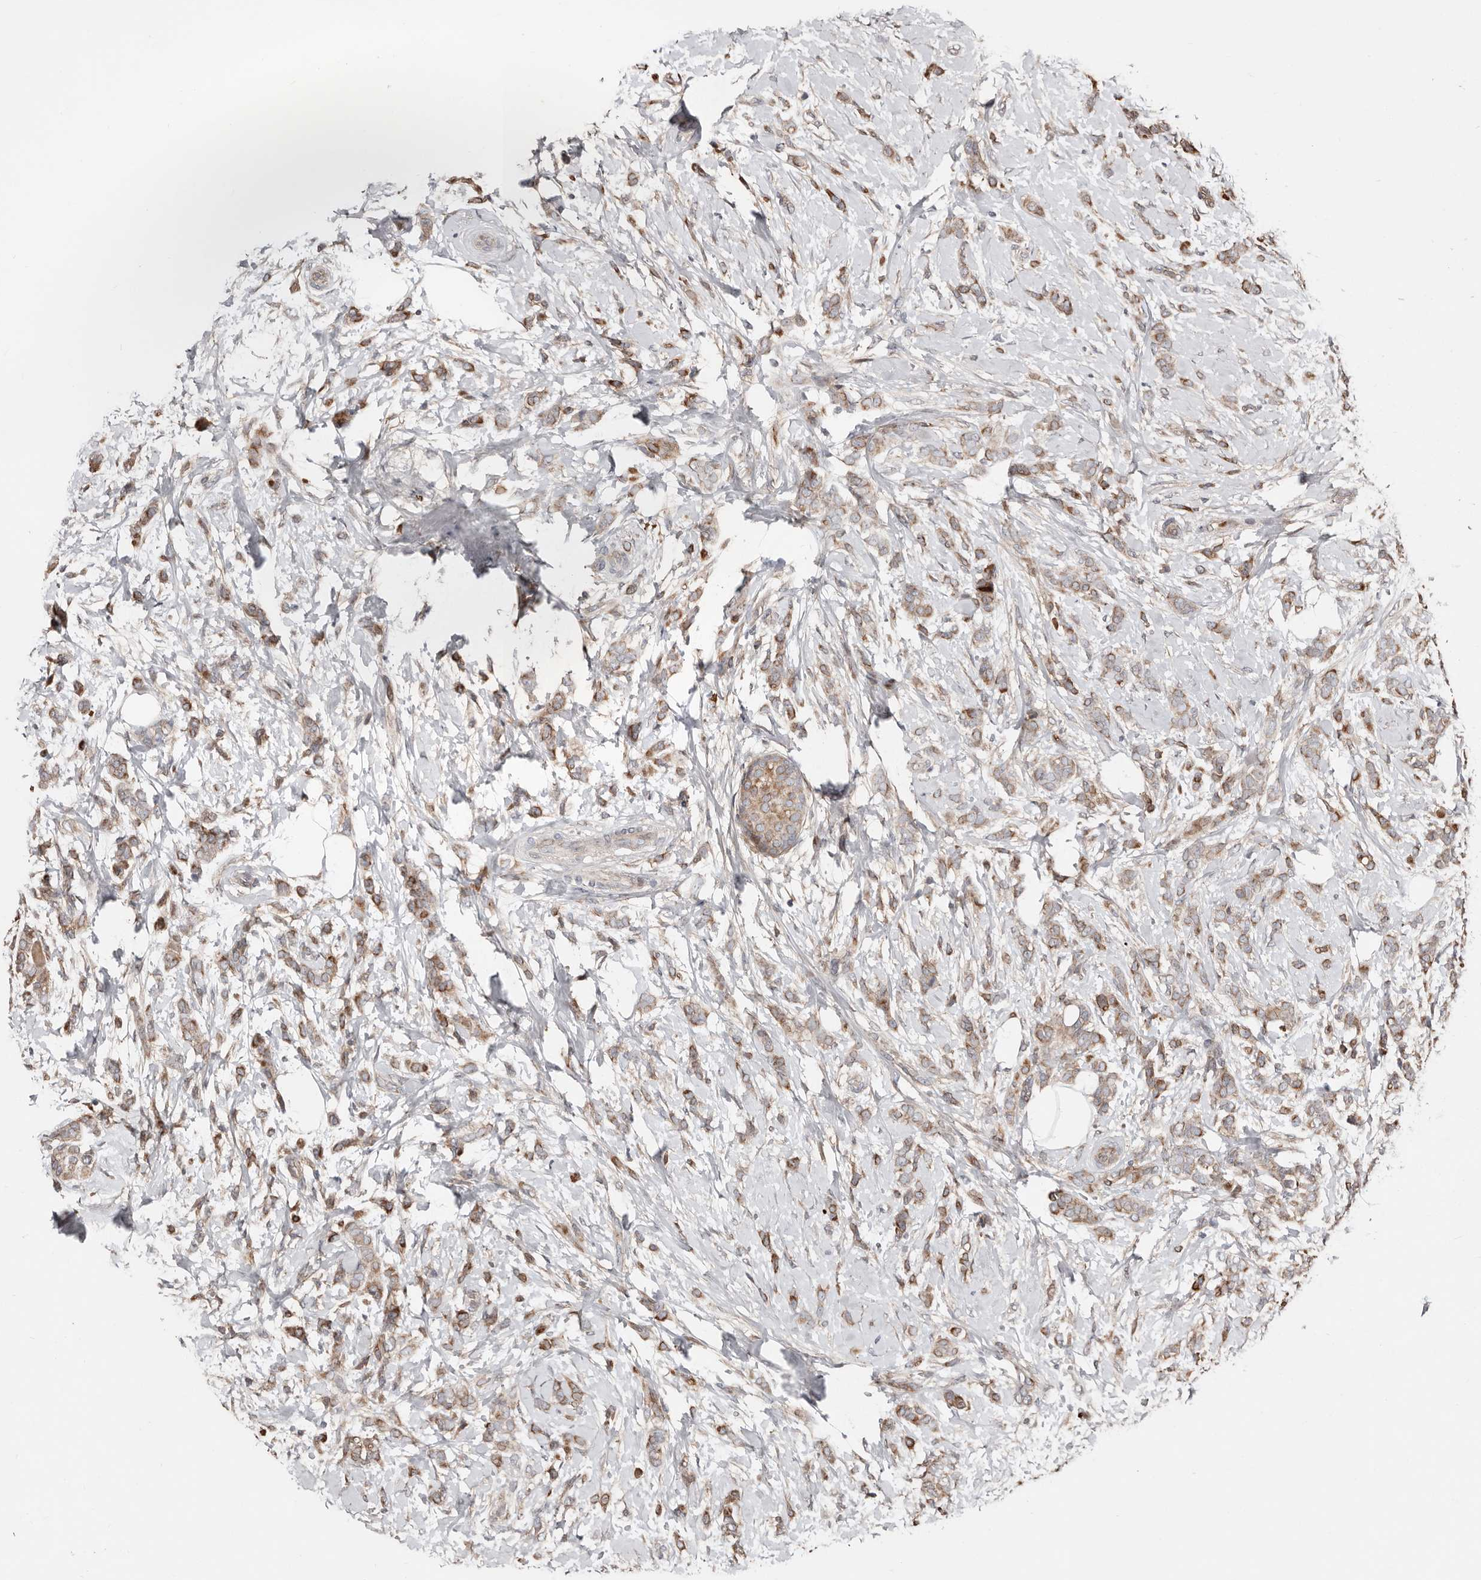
{"staining": {"intensity": "moderate", "quantity": ">75%", "location": "cytoplasmic/membranous"}, "tissue": "breast cancer", "cell_type": "Tumor cells", "image_type": "cancer", "snomed": [{"axis": "morphology", "description": "Lobular carcinoma, in situ"}, {"axis": "morphology", "description": "Lobular carcinoma"}, {"axis": "topography", "description": "Breast"}], "caption": "Tumor cells exhibit medium levels of moderate cytoplasmic/membranous positivity in approximately >75% of cells in breast lobular carcinoma.", "gene": "SMYD4", "patient": {"sex": "female", "age": 41}}